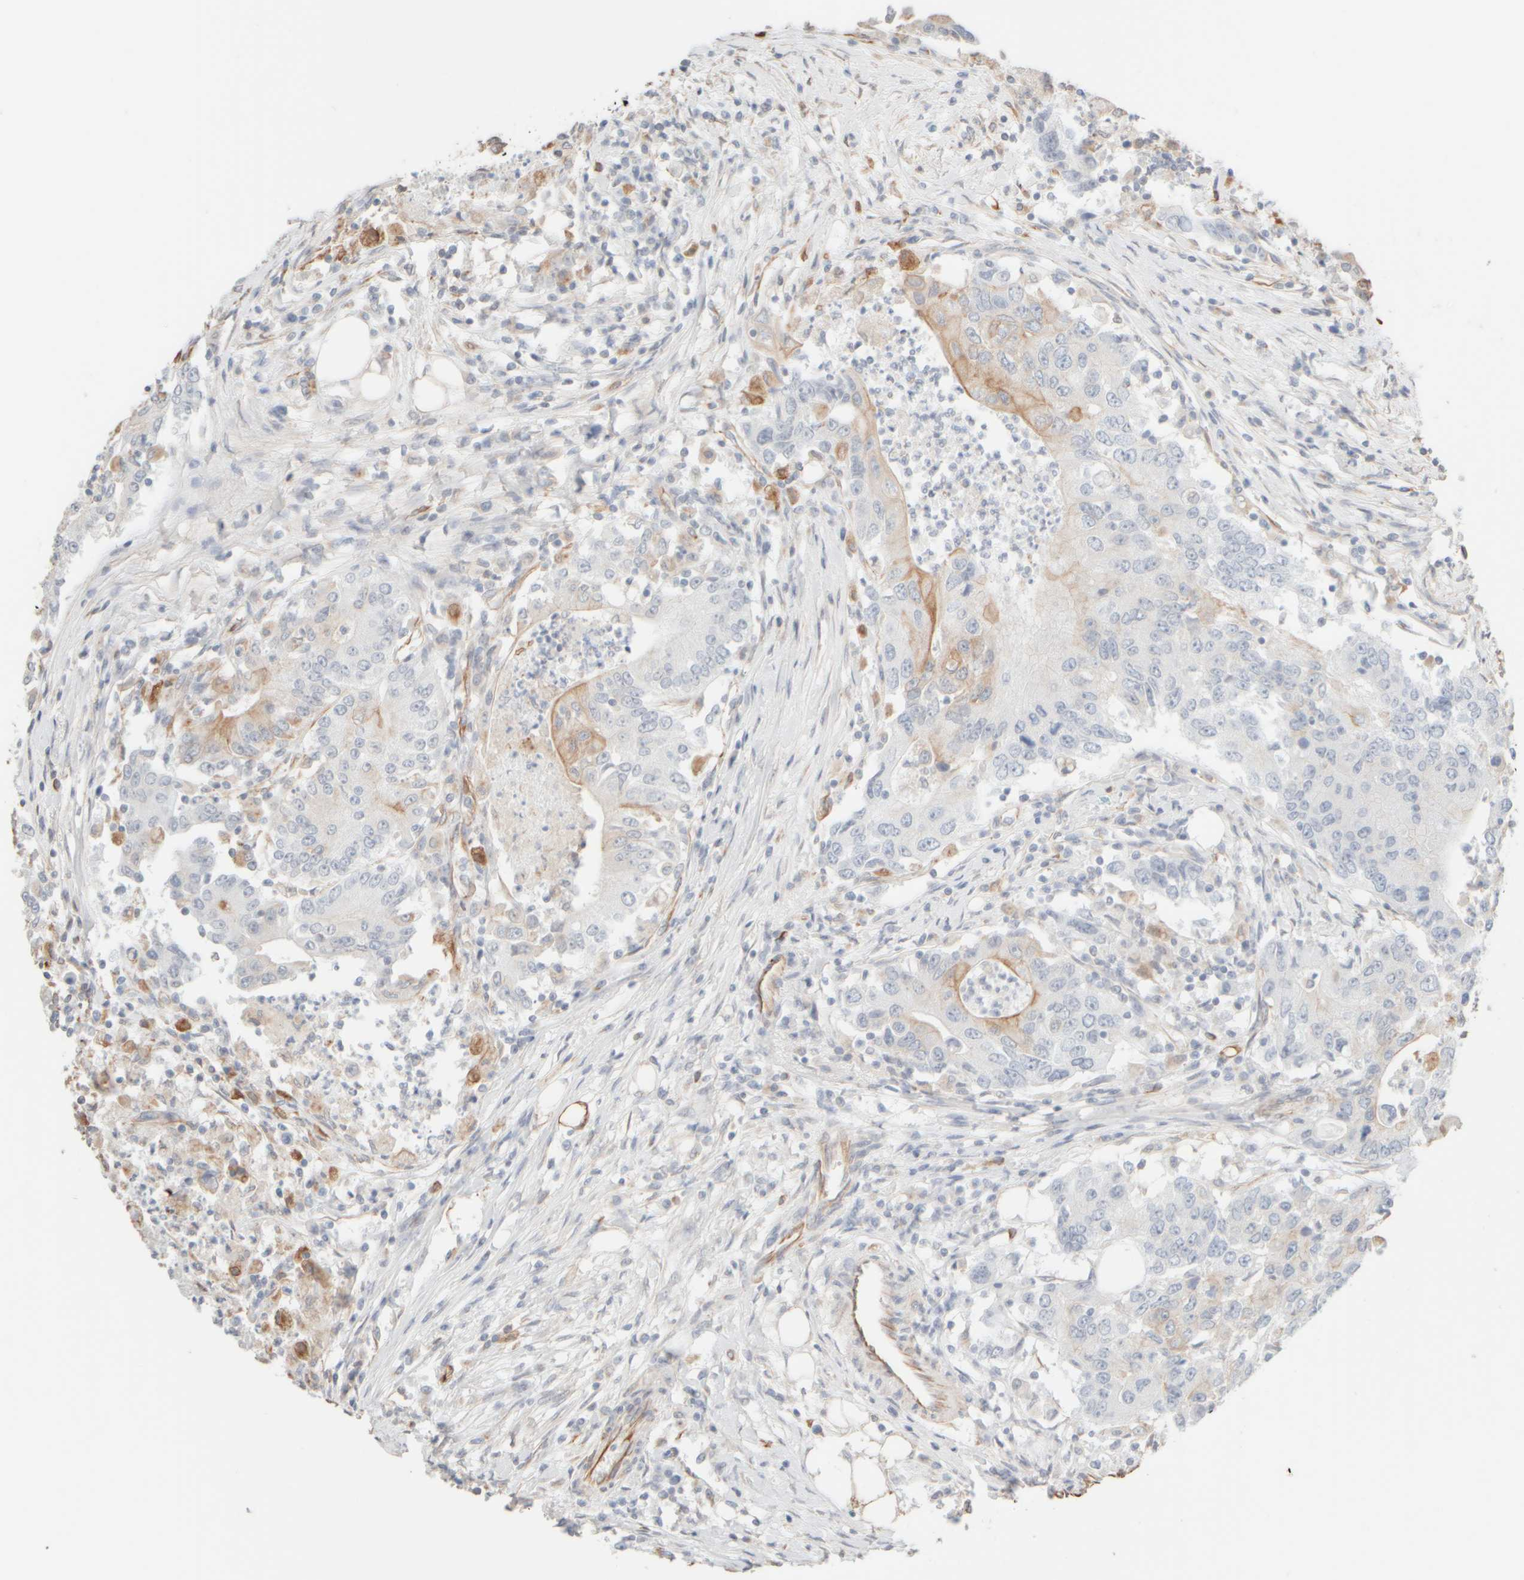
{"staining": {"intensity": "moderate", "quantity": "<25%", "location": "cytoplasmic/membranous"}, "tissue": "colorectal cancer", "cell_type": "Tumor cells", "image_type": "cancer", "snomed": [{"axis": "morphology", "description": "Adenocarcinoma, NOS"}, {"axis": "topography", "description": "Colon"}], "caption": "This histopathology image shows adenocarcinoma (colorectal) stained with IHC to label a protein in brown. The cytoplasmic/membranous of tumor cells show moderate positivity for the protein. Nuclei are counter-stained blue.", "gene": "KRT15", "patient": {"sex": "female", "age": 77}}